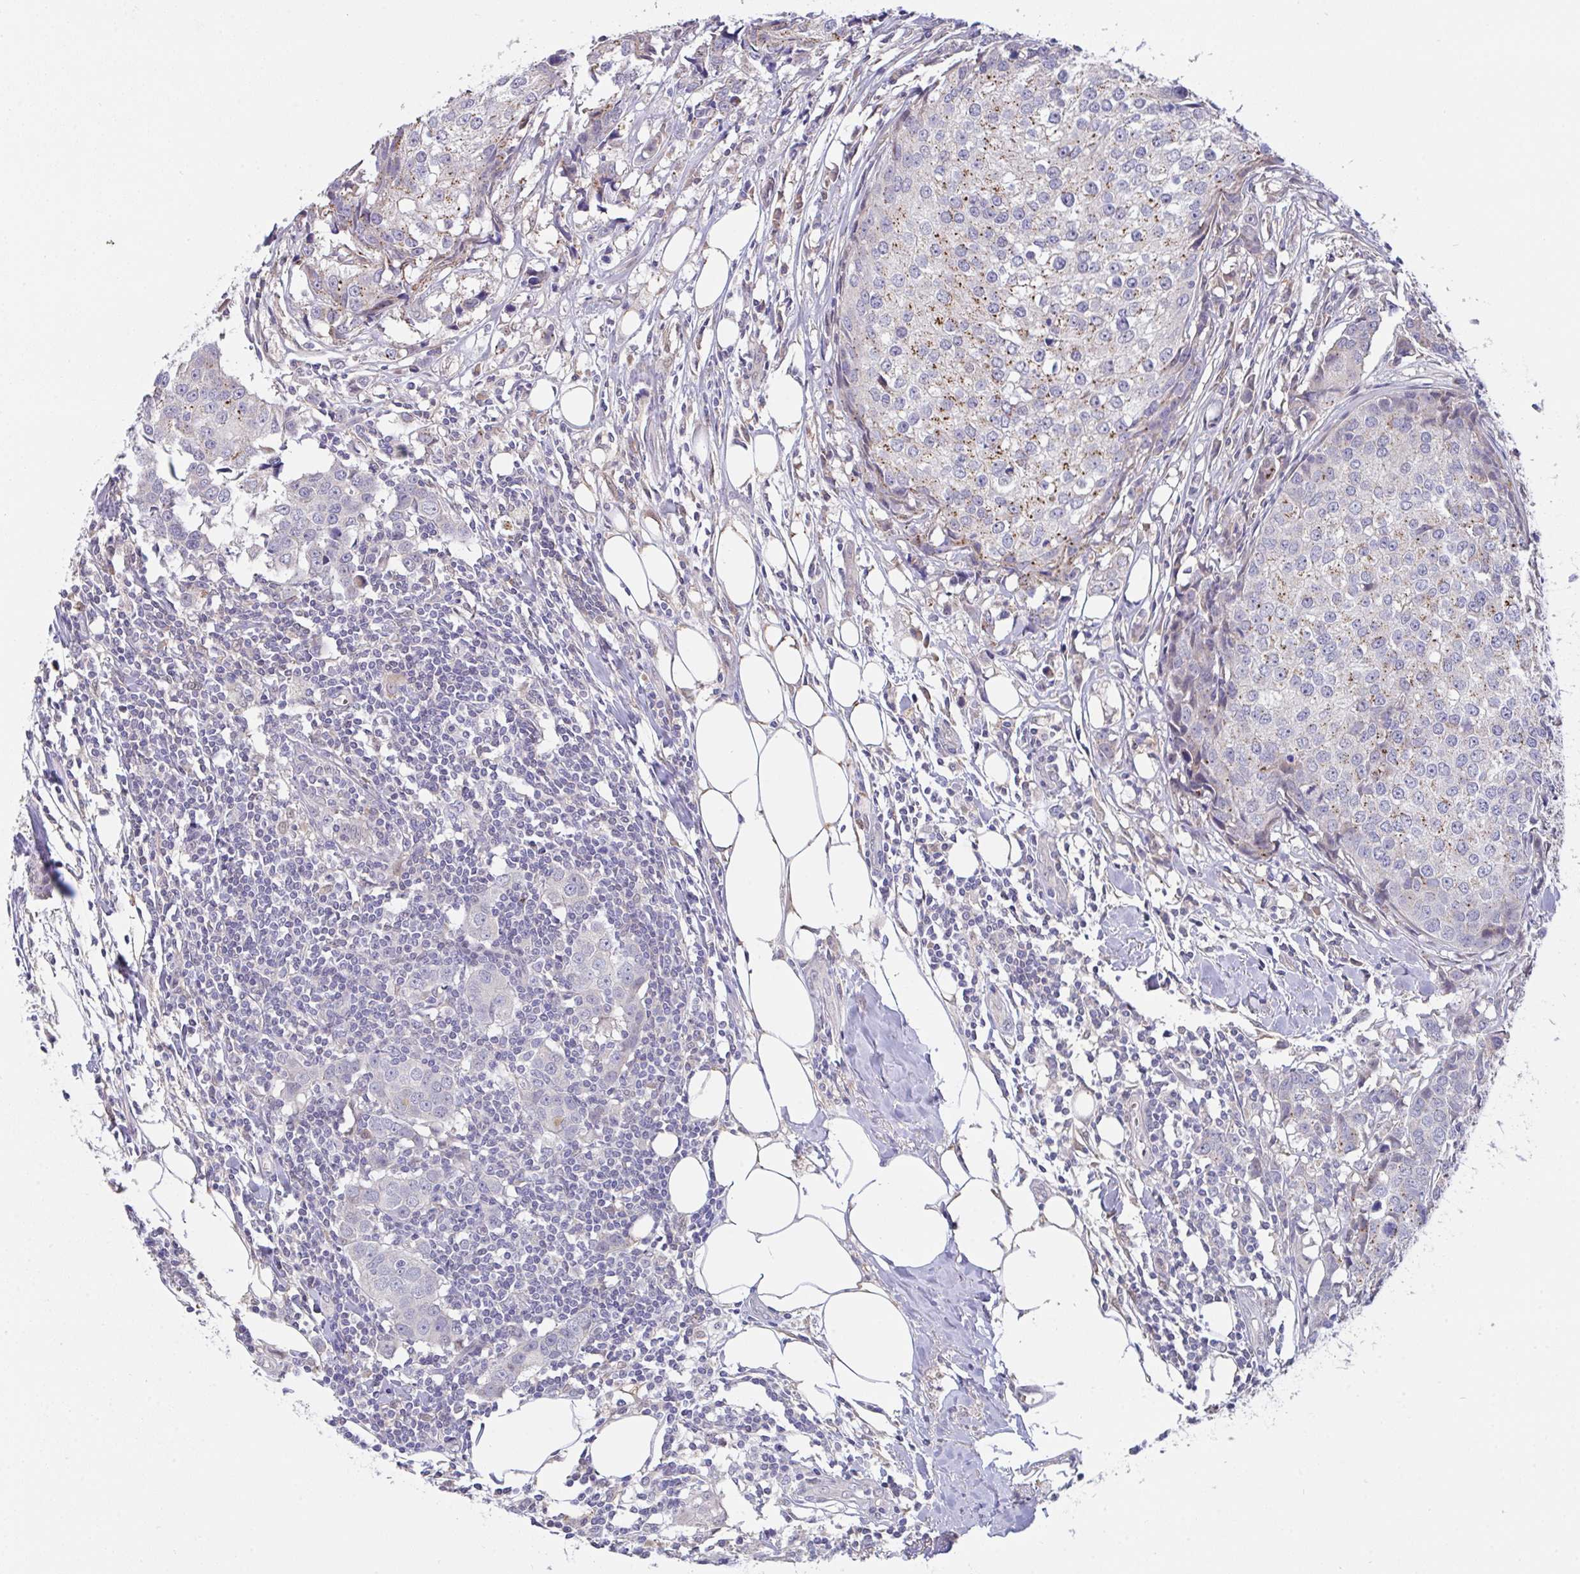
{"staining": {"intensity": "moderate", "quantity": "<25%", "location": "cytoplasmic/membranous"}, "tissue": "breast cancer", "cell_type": "Tumor cells", "image_type": "cancer", "snomed": [{"axis": "morphology", "description": "Duct carcinoma"}, {"axis": "topography", "description": "Breast"}], "caption": "This image shows immunohistochemistry staining of human breast cancer, with low moderate cytoplasmic/membranous expression in about <25% of tumor cells.", "gene": "L3HYPDH", "patient": {"sex": "female", "age": 80}}